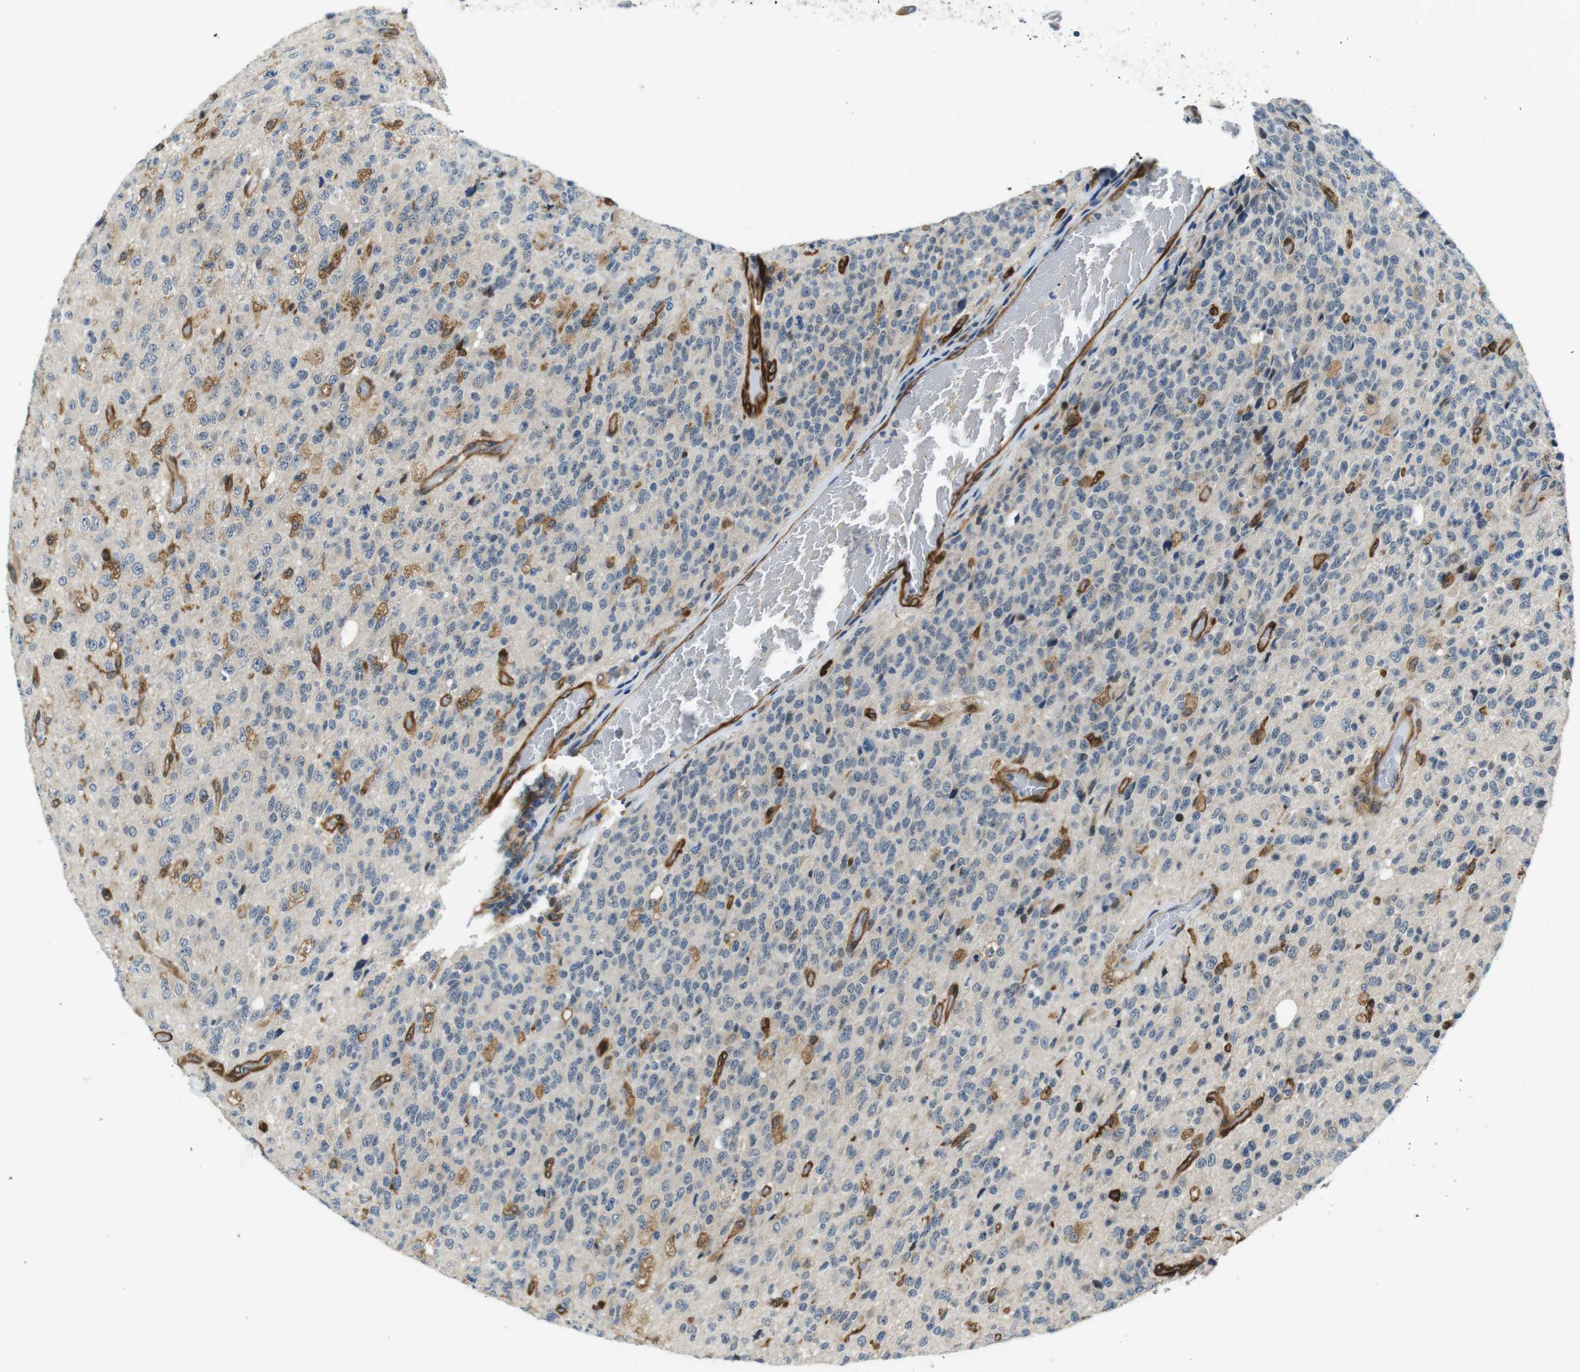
{"staining": {"intensity": "moderate", "quantity": "25%-75%", "location": "cytoplasmic/membranous"}, "tissue": "glioma", "cell_type": "Tumor cells", "image_type": "cancer", "snomed": [{"axis": "morphology", "description": "Glioma, malignant, High grade"}, {"axis": "topography", "description": "pancreas cauda"}], "caption": "DAB (3,3'-diaminobenzidine) immunohistochemical staining of human malignant high-grade glioma exhibits moderate cytoplasmic/membranous protein staining in approximately 25%-75% of tumor cells.", "gene": "PALD1", "patient": {"sex": "male", "age": 60}}